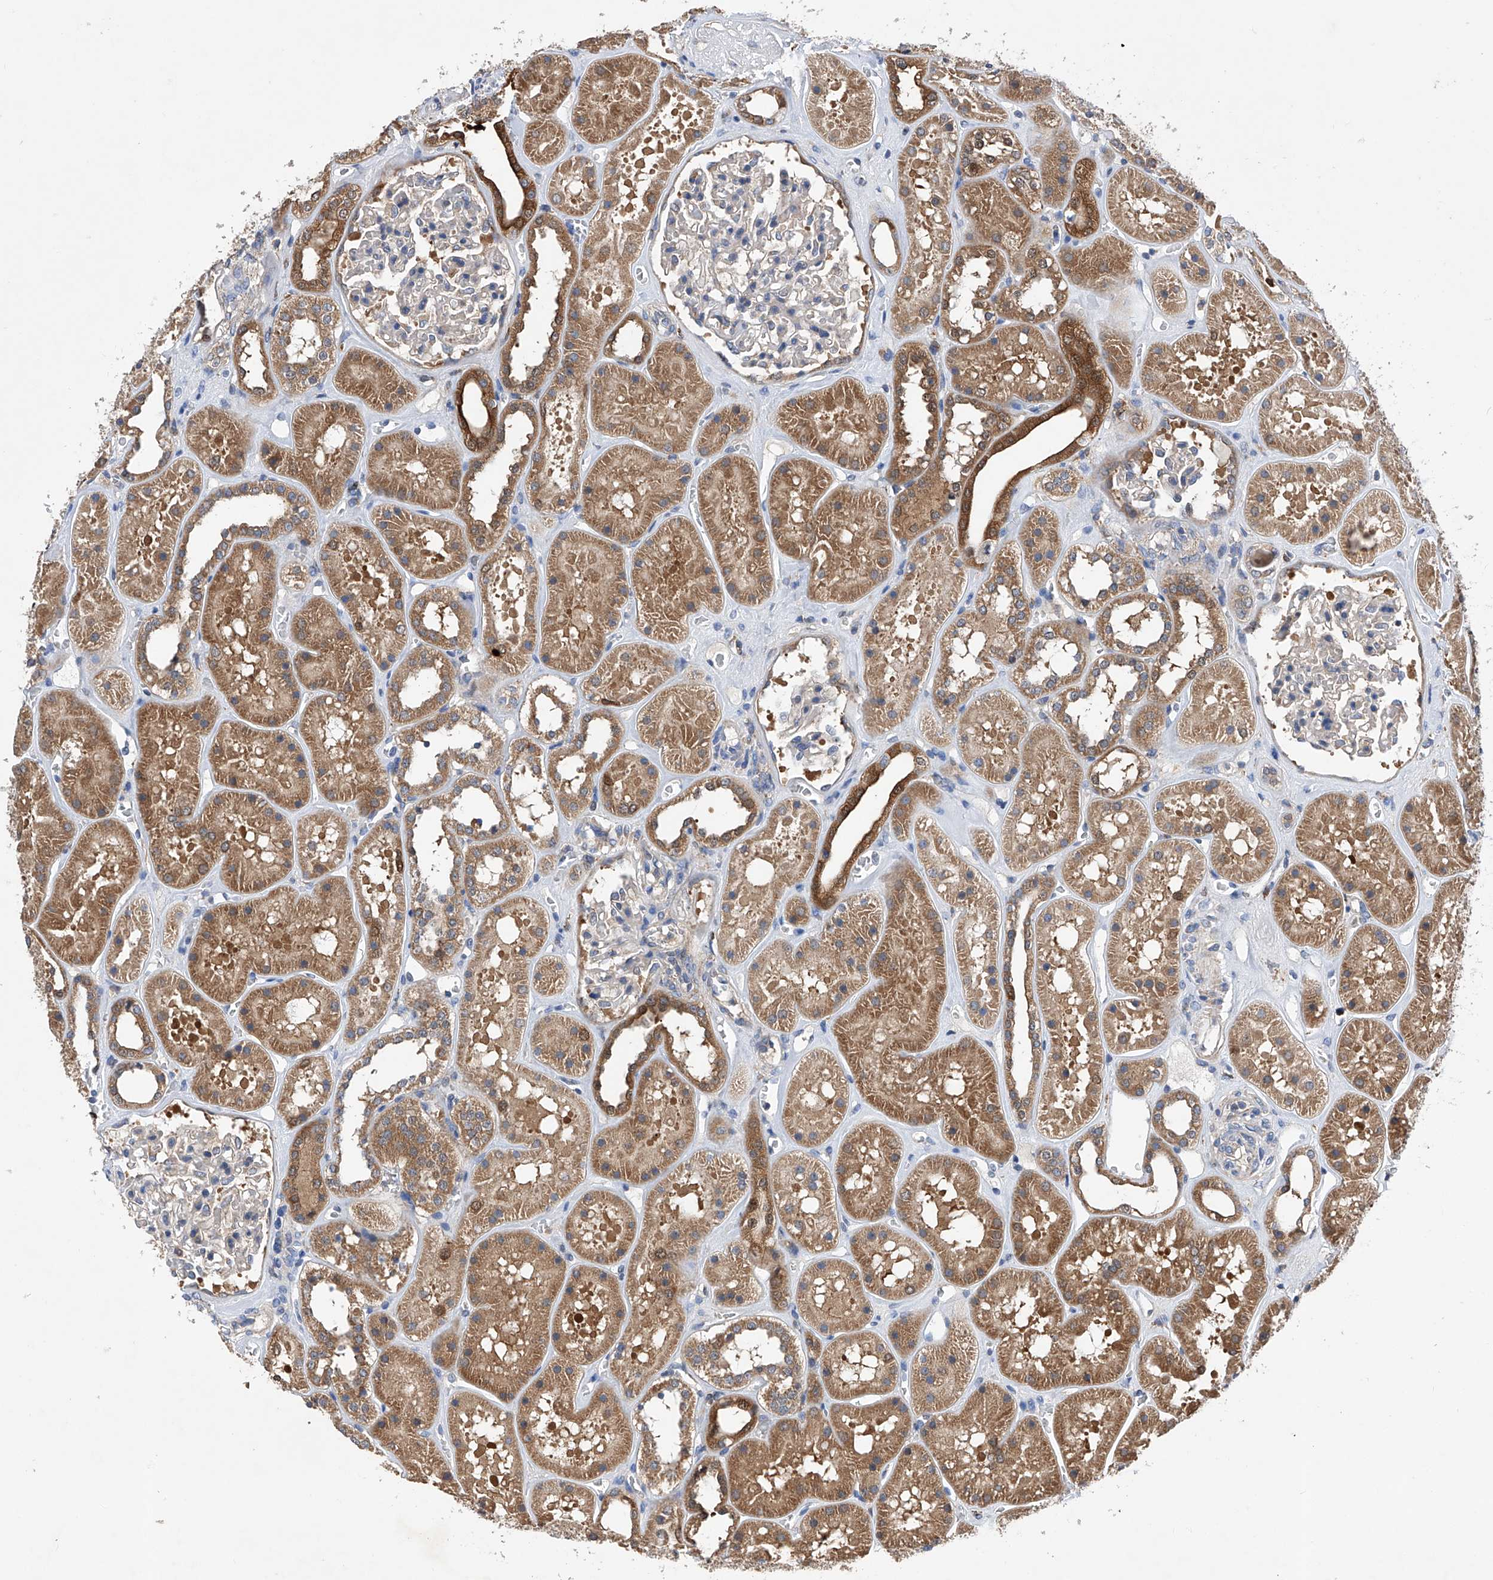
{"staining": {"intensity": "negative", "quantity": "none", "location": "none"}, "tissue": "kidney", "cell_type": "Cells in glomeruli", "image_type": "normal", "snomed": [{"axis": "morphology", "description": "Normal tissue, NOS"}, {"axis": "topography", "description": "Kidney"}], "caption": "The immunohistochemistry photomicrograph has no significant positivity in cells in glomeruli of kidney. The staining was performed using DAB to visualize the protein expression in brown, while the nuclei were stained in blue with hematoxylin (Magnification: 20x).", "gene": "SPATA20", "patient": {"sex": "female", "age": 41}}